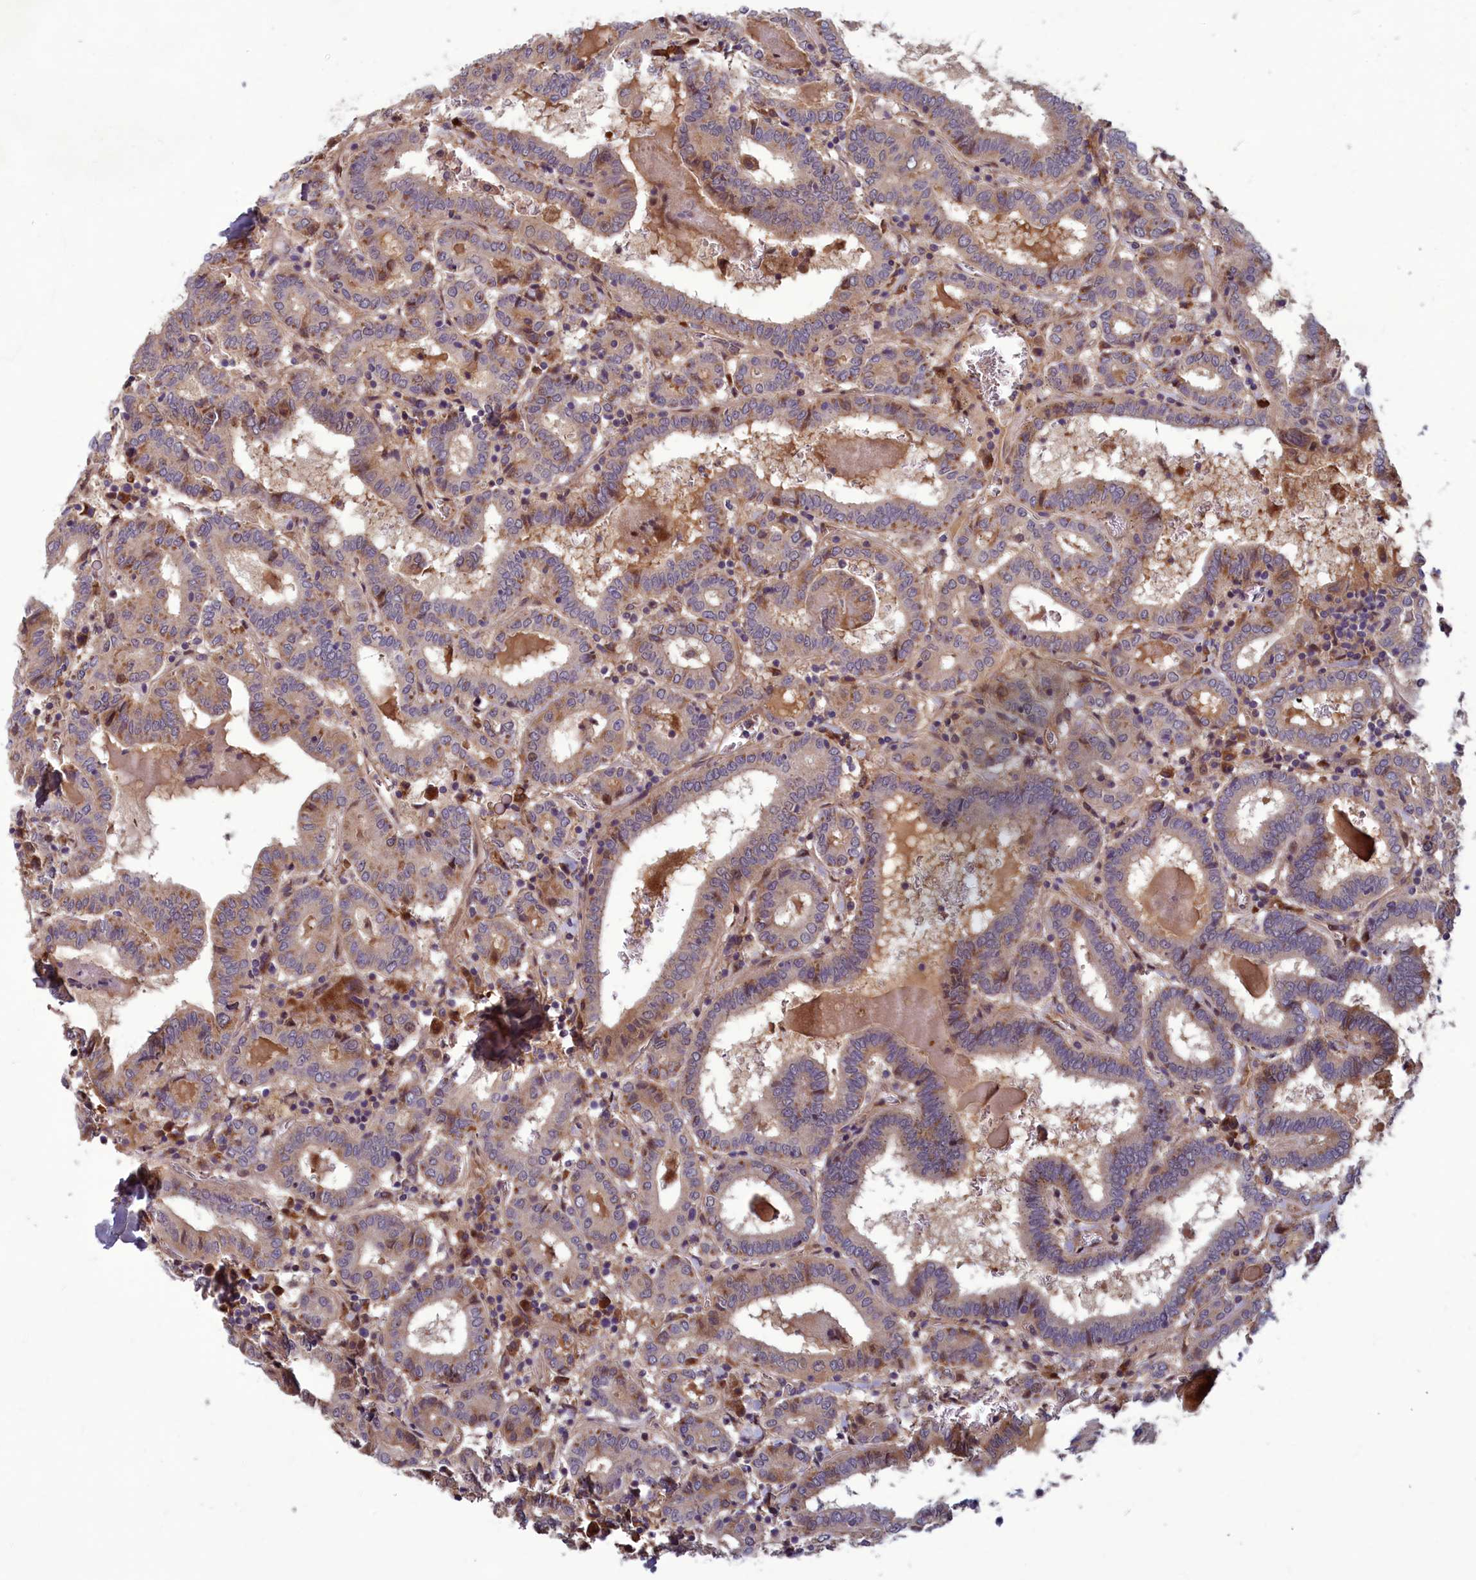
{"staining": {"intensity": "weak", "quantity": "25%-75%", "location": "cytoplasmic/membranous"}, "tissue": "thyroid cancer", "cell_type": "Tumor cells", "image_type": "cancer", "snomed": [{"axis": "morphology", "description": "Papillary adenocarcinoma, NOS"}, {"axis": "topography", "description": "Thyroid gland"}], "caption": "Human papillary adenocarcinoma (thyroid) stained with a brown dye reveals weak cytoplasmic/membranous positive staining in about 25%-75% of tumor cells.", "gene": "CCDC15", "patient": {"sex": "female", "age": 72}}